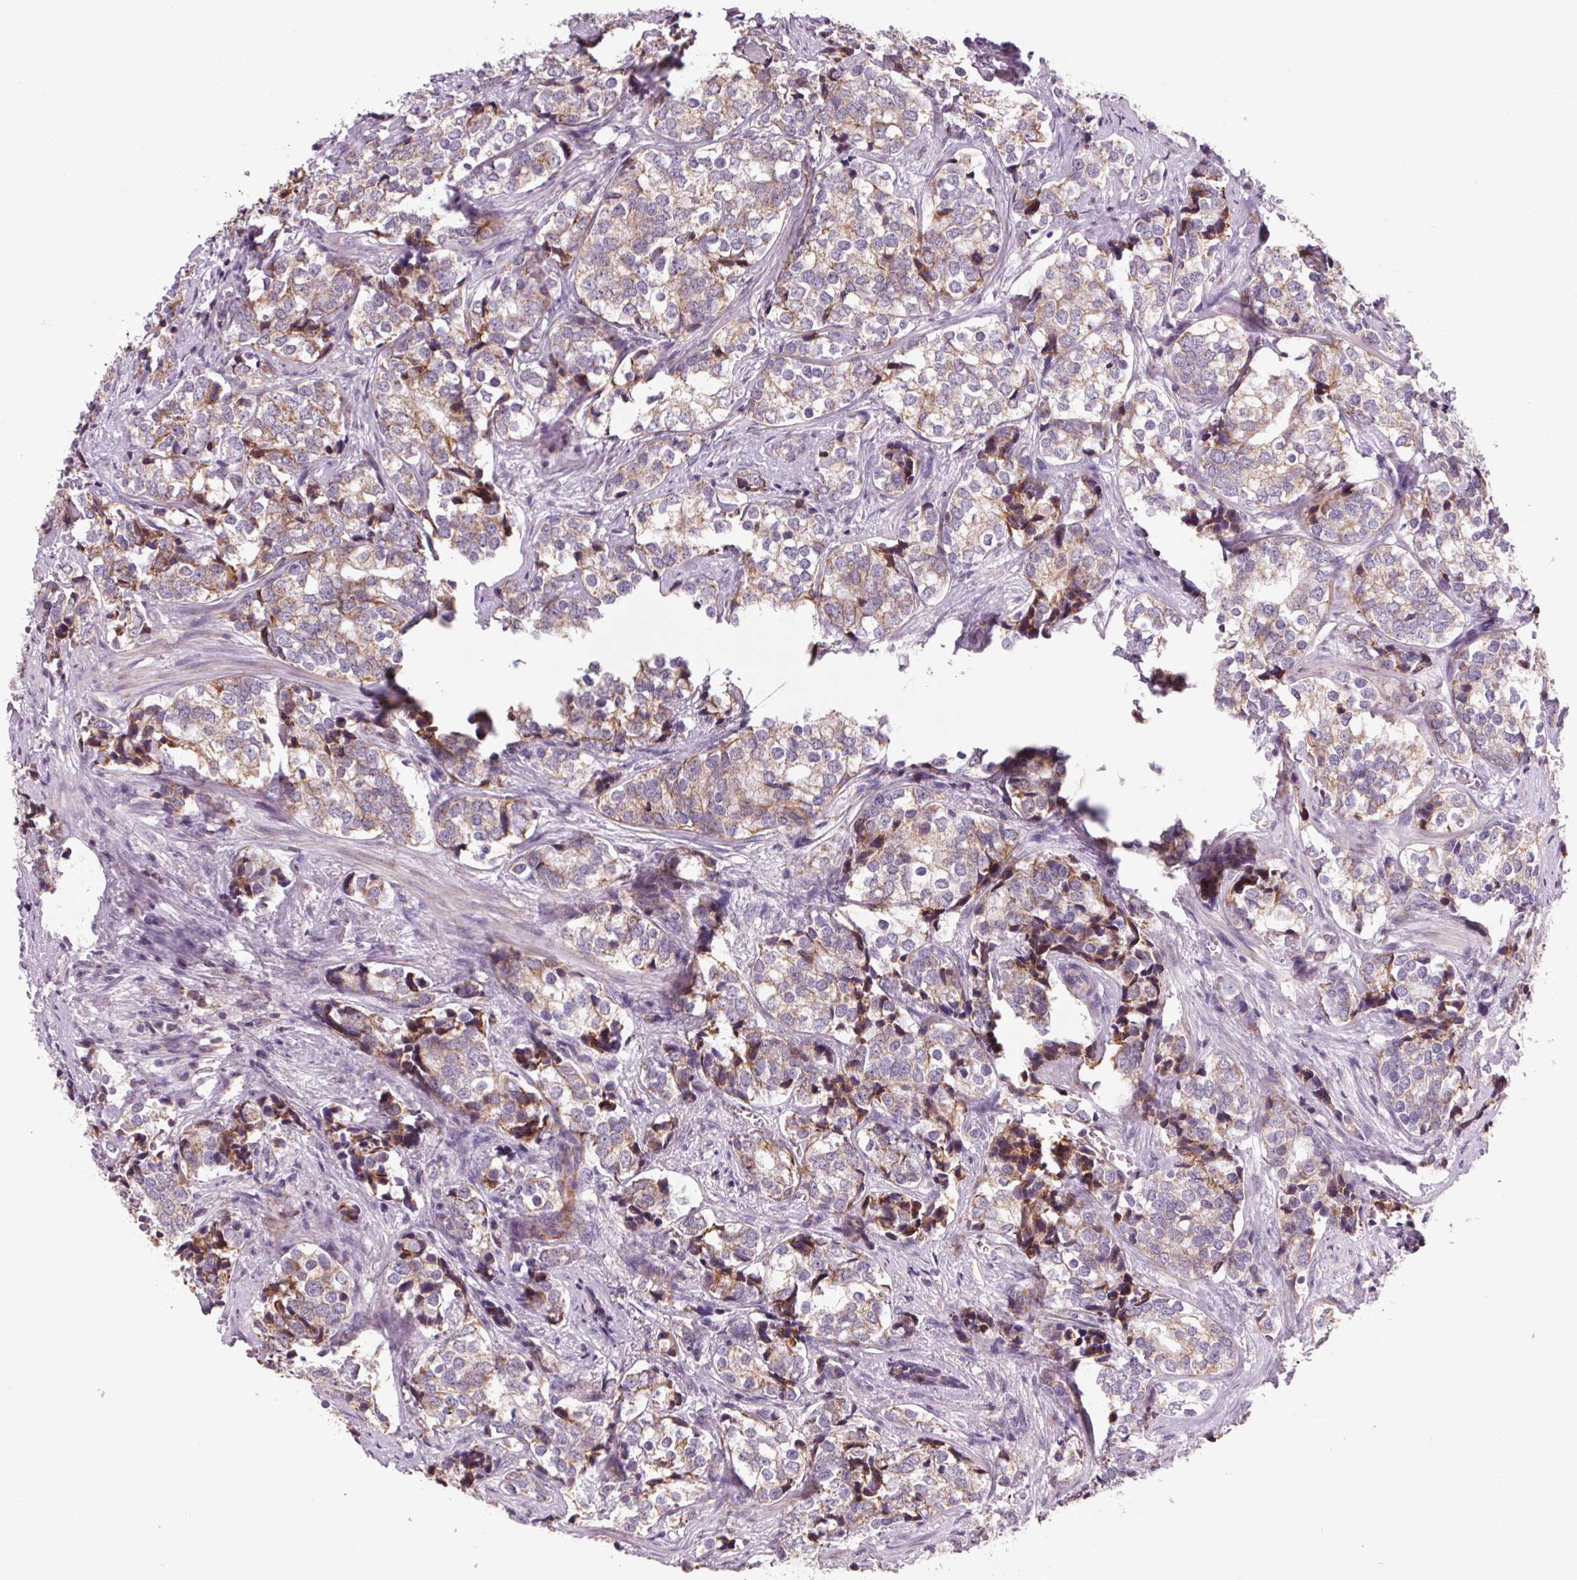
{"staining": {"intensity": "strong", "quantity": "25%-75%", "location": "cytoplasmic/membranous"}, "tissue": "prostate cancer", "cell_type": "Tumor cells", "image_type": "cancer", "snomed": [{"axis": "morphology", "description": "Adenocarcinoma, NOS"}, {"axis": "topography", "description": "Prostate and seminal vesicle, NOS"}], "caption": "Protein expression analysis of prostate cancer demonstrates strong cytoplasmic/membranous positivity in about 25%-75% of tumor cells. The staining was performed using DAB (3,3'-diaminobenzidine), with brown indicating positive protein expression. Nuclei are stained blue with hematoxylin.", "gene": "COX6A1", "patient": {"sex": "male", "age": 63}}